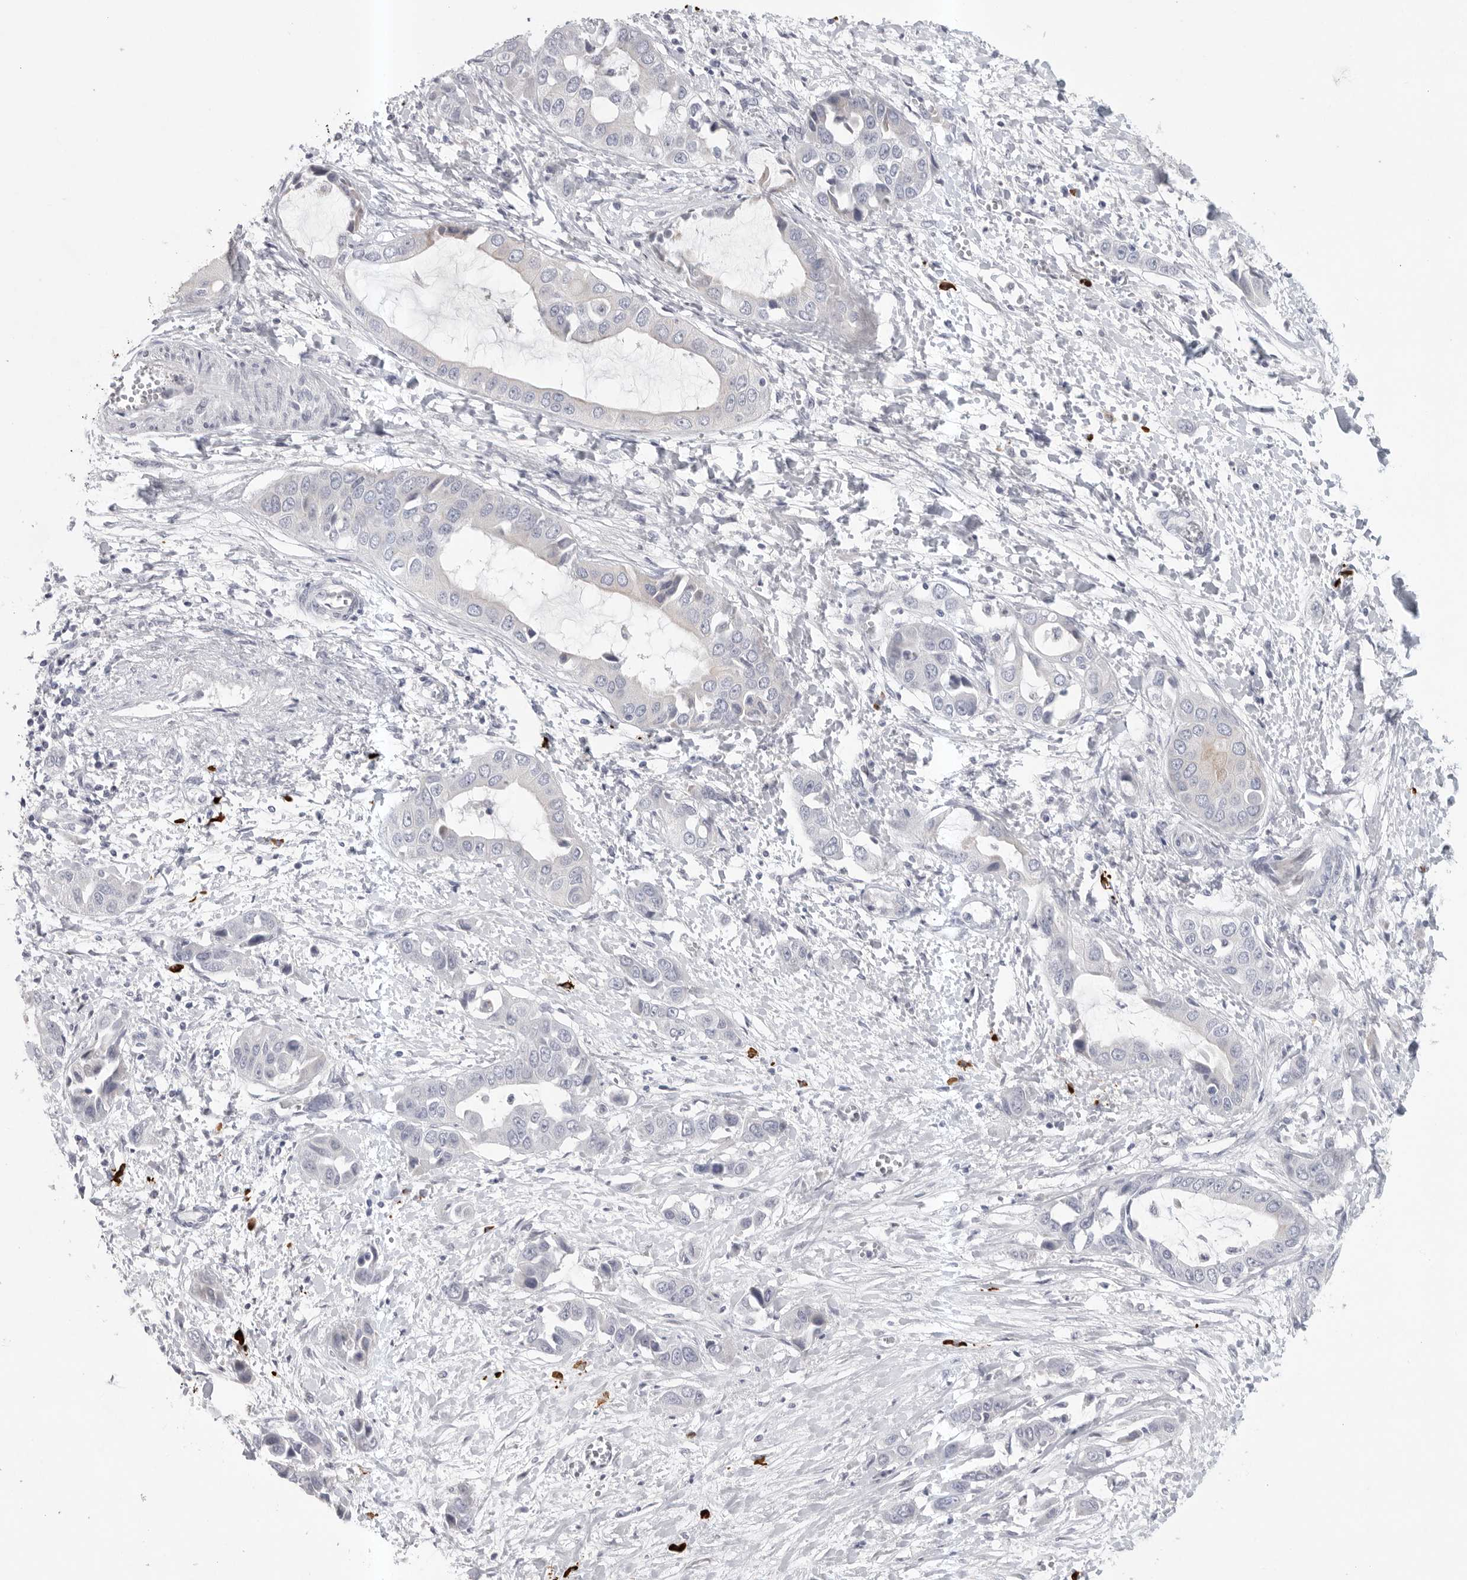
{"staining": {"intensity": "negative", "quantity": "none", "location": "none"}, "tissue": "liver cancer", "cell_type": "Tumor cells", "image_type": "cancer", "snomed": [{"axis": "morphology", "description": "Cholangiocarcinoma"}, {"axis": "topography", "description": "Liver"}], "caption": "The immunohistochemistry (IHC) micrograph has no significant expression in tumor cells of cholangiocarcinoma (liver) tissue. The staining is performed using DAB brown chromogen with nuclei counter-stained in using hematoxylin.", "gene": "TMEM69", "patient": {"sex": "female", "age": 52}}